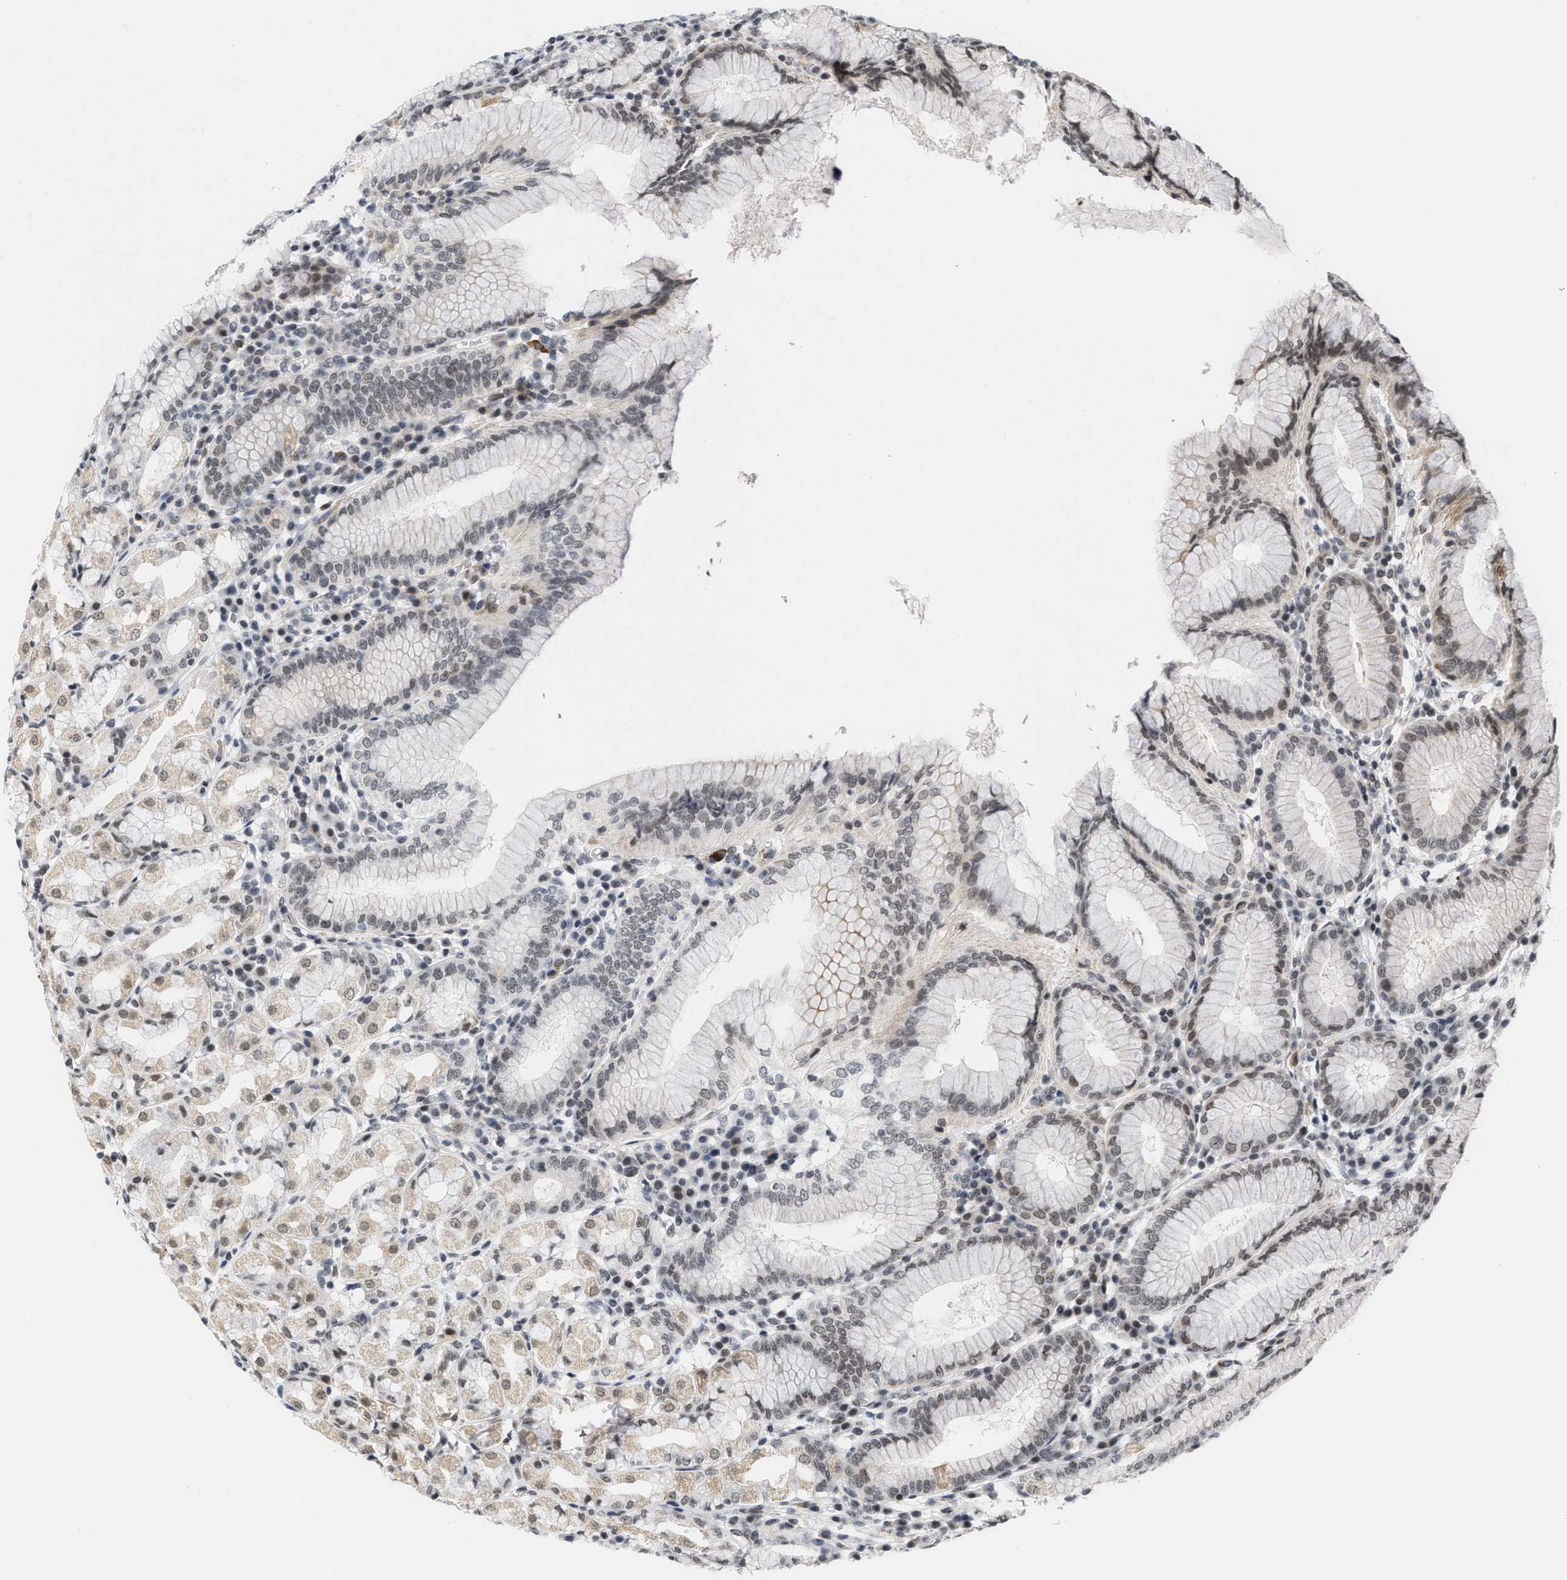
{"staining": {"intensity": "weak", "quantity": ">75%", "location": "nuclear"}, "tissue": "stomach", "cell_type": "Glandular cells", "image_type": "normal", "snomed": [{"axis": "morphology", "description": "Normal tissue, NOS"}, {"axis": "topography", "description": "Stomach"}, {"axis": "topography", "description": "Stomach, lower"}], "caption": "About >75% of glandular cells in unremarkable human stomach exhibit weak nuclear protein expression as visualized by brown immunohistochemical staining.", "gene": "ANKRD6", "patient": {"sex": "female", "age": 56}}